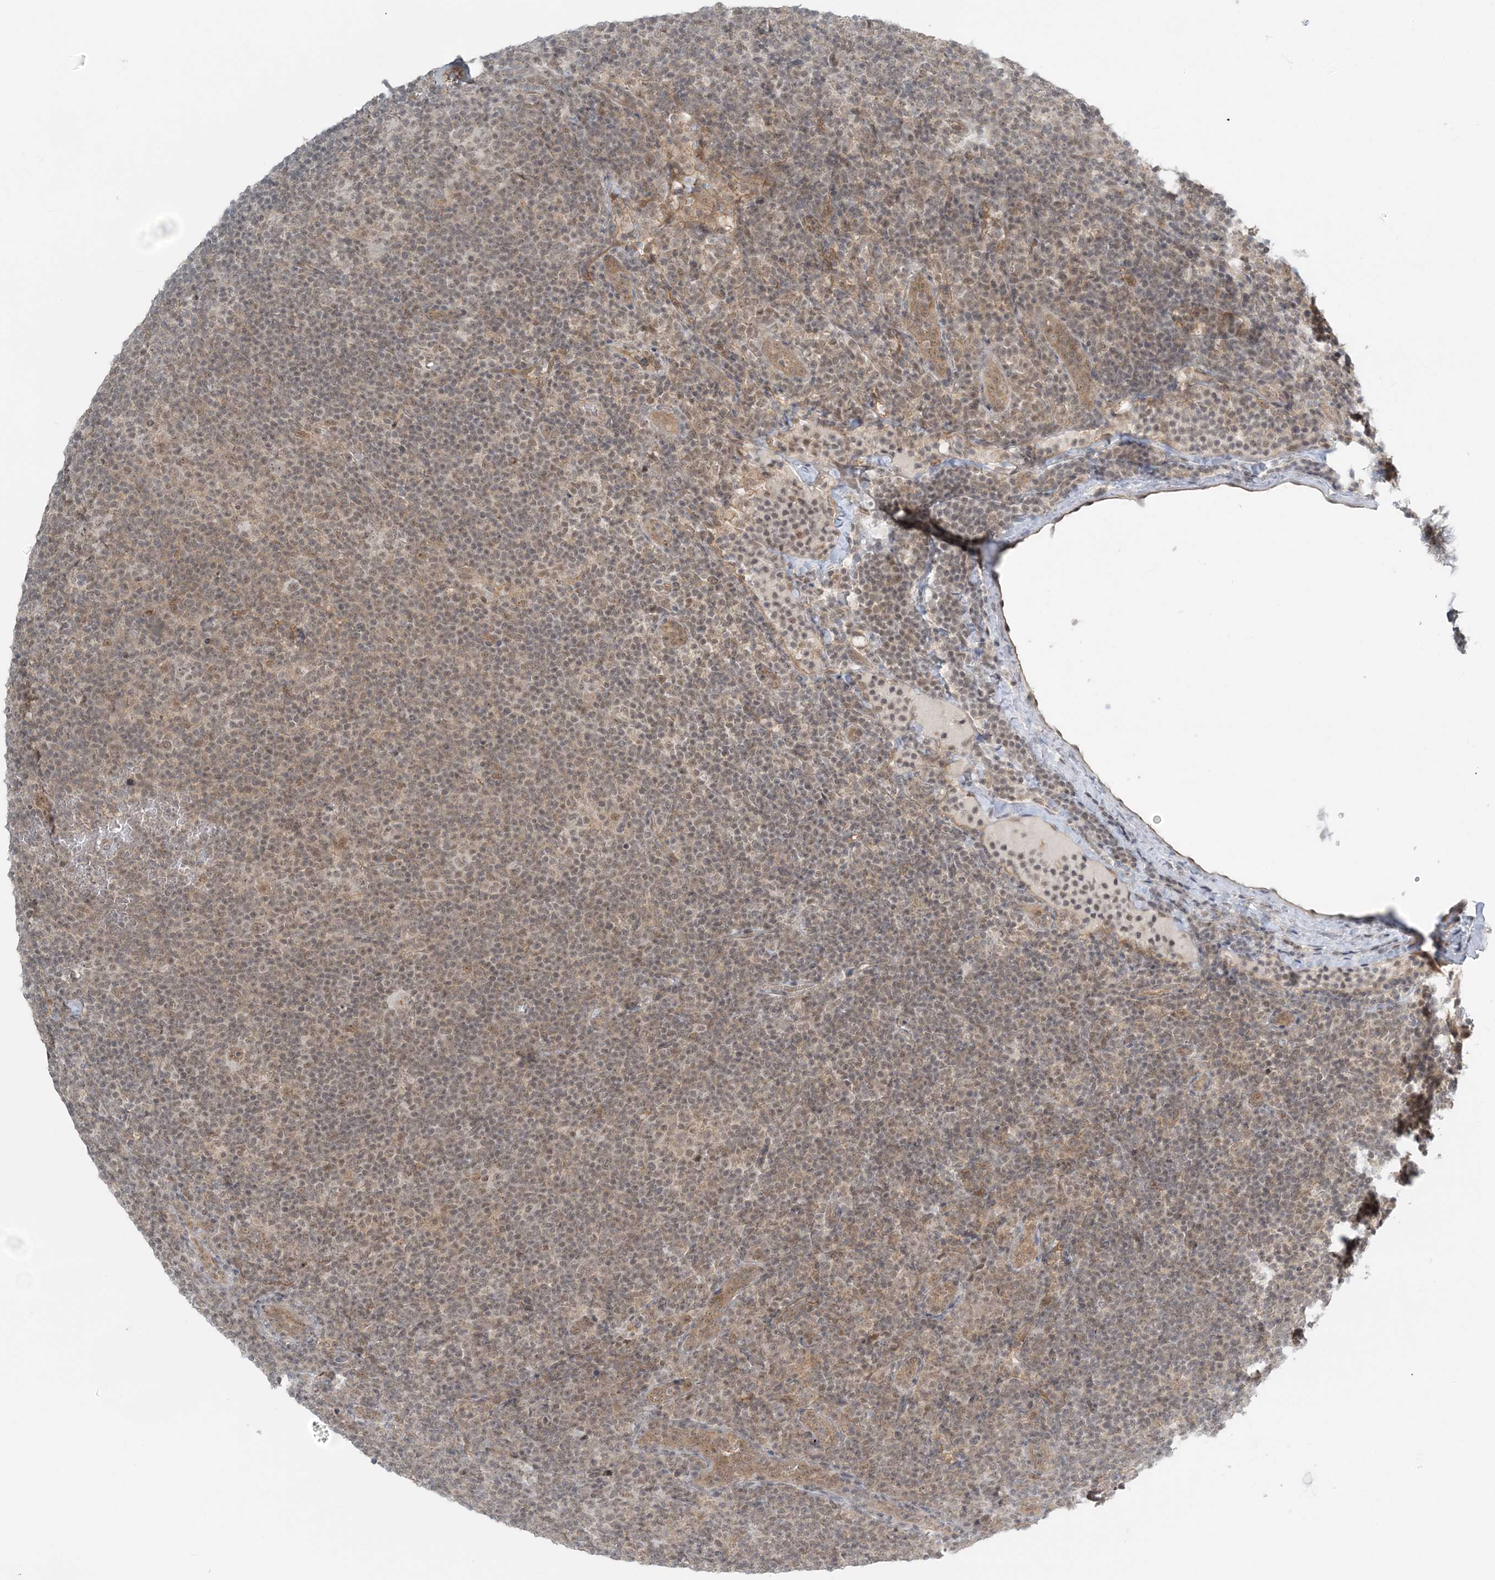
{"staining": {"intensity": "weak", "quantity": ">75%", "location": "cytoplasmic/membranous,nuclear"}, "tissue": "lymphoma", "cell_type": "Tumor cells", "image_type": "cancer", "snomed": [{"axis": "morphology", "description": "Hodgkin's disease, NOS"}, {"axis": "topography", "description": "Lymph node"}], "caption": "Immunohistochemical staining of human lymphoma displays weak cytoplasmic/membranous and nuclear protein staining in approximately >75% of tumor cells.", "gene": "ATP11A", "patient": {"sex": "female", "age": 57}}